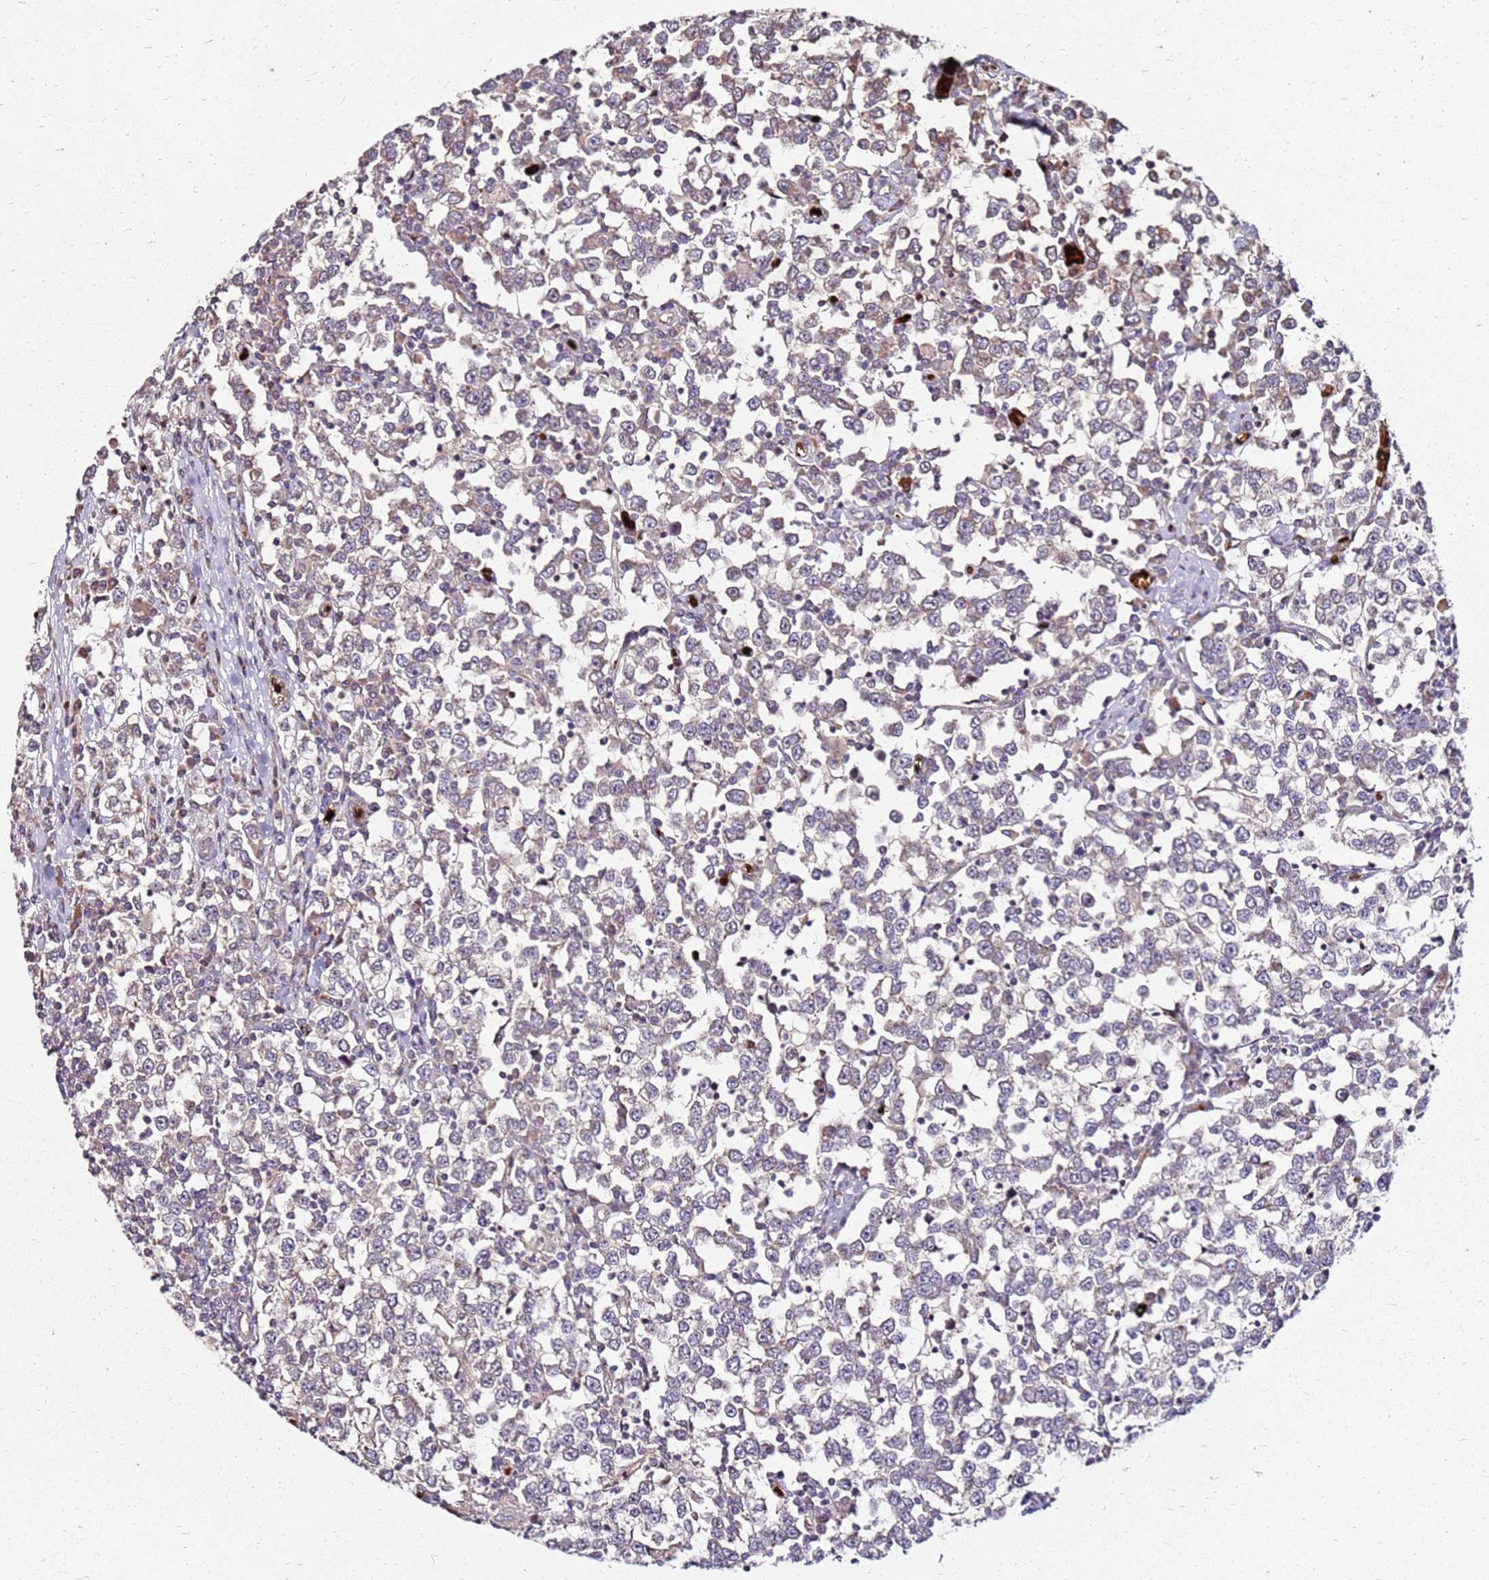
{"staining": {"intensity": "negative", "quantity": "none", "location": "none"}, "tissue": "testis cancer", "cell_type": "Tumor cells", "image_type": "cancer", "snomed": [{"axis": "morphology", "description": "Seminoma, NOS"}, {"axis": "topography", "description": "Testis"}], "caption": "Tumor cells show no significant expression in testis cancer (seminoma).", "gene": "RNF11", "patient": {"sex": "male", "age": 65}}